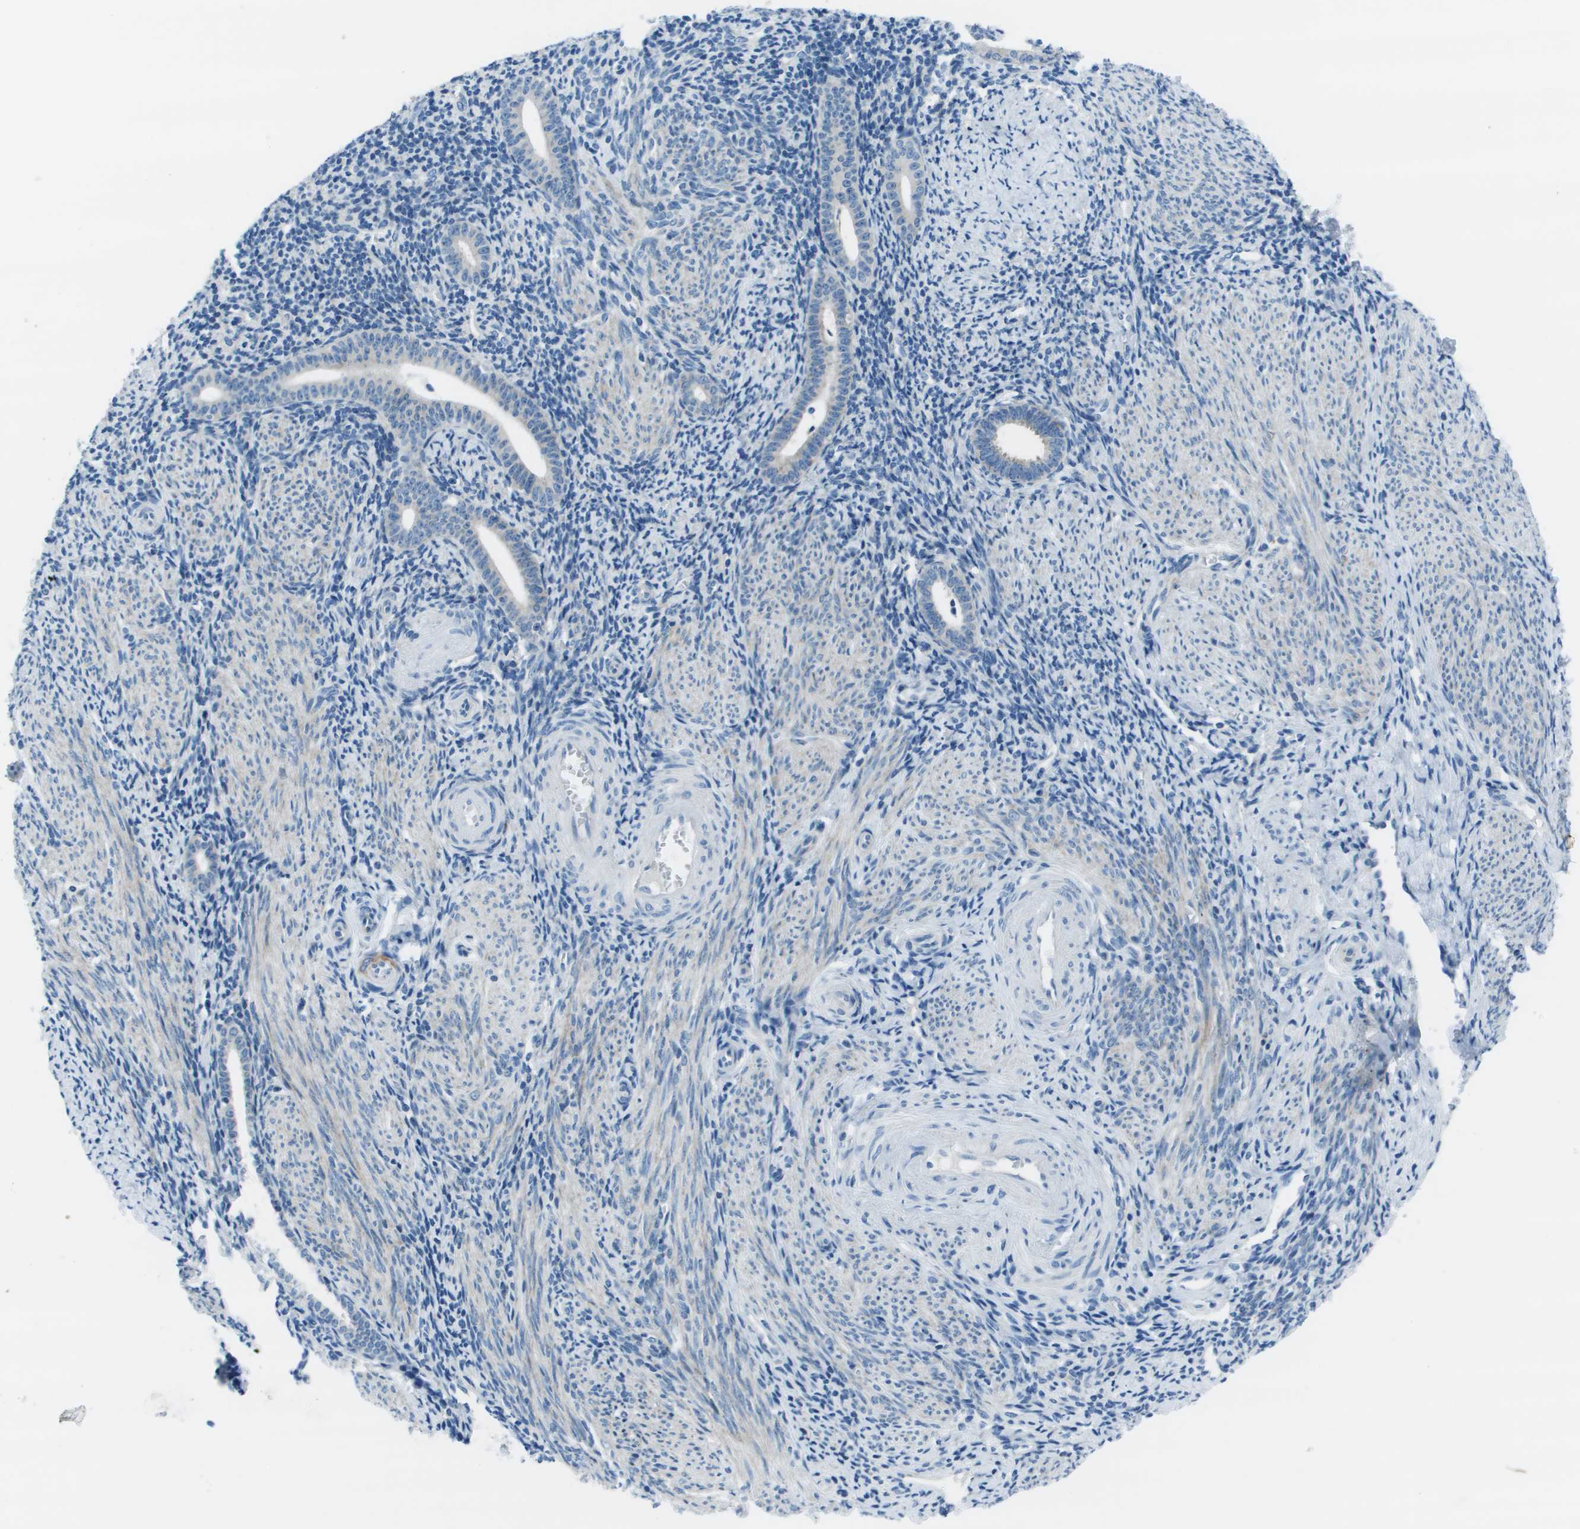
{"staining": {"intensity": "negative", "quantity": "none", "location": "none"}, "tissue": "endometrium", "cell_type": "Cells in endometrial stroma", "image_type": "normal", "snomed": [{"axis": "morphology", "description": "Normal tissue, NOS"}, {"axis": "topography", "description": "Endometrium"}], "caption": "A high-resolution image shows immunohistochemistry (IHC) staining of normal endometrium, which demonstrates no significant staining in cells in endometrial stroma. (DAB IHC visualized using brightfield microscopy, high magnification).", "gene": "STIP1", "patient": {"sex": "female", "age": 50}}